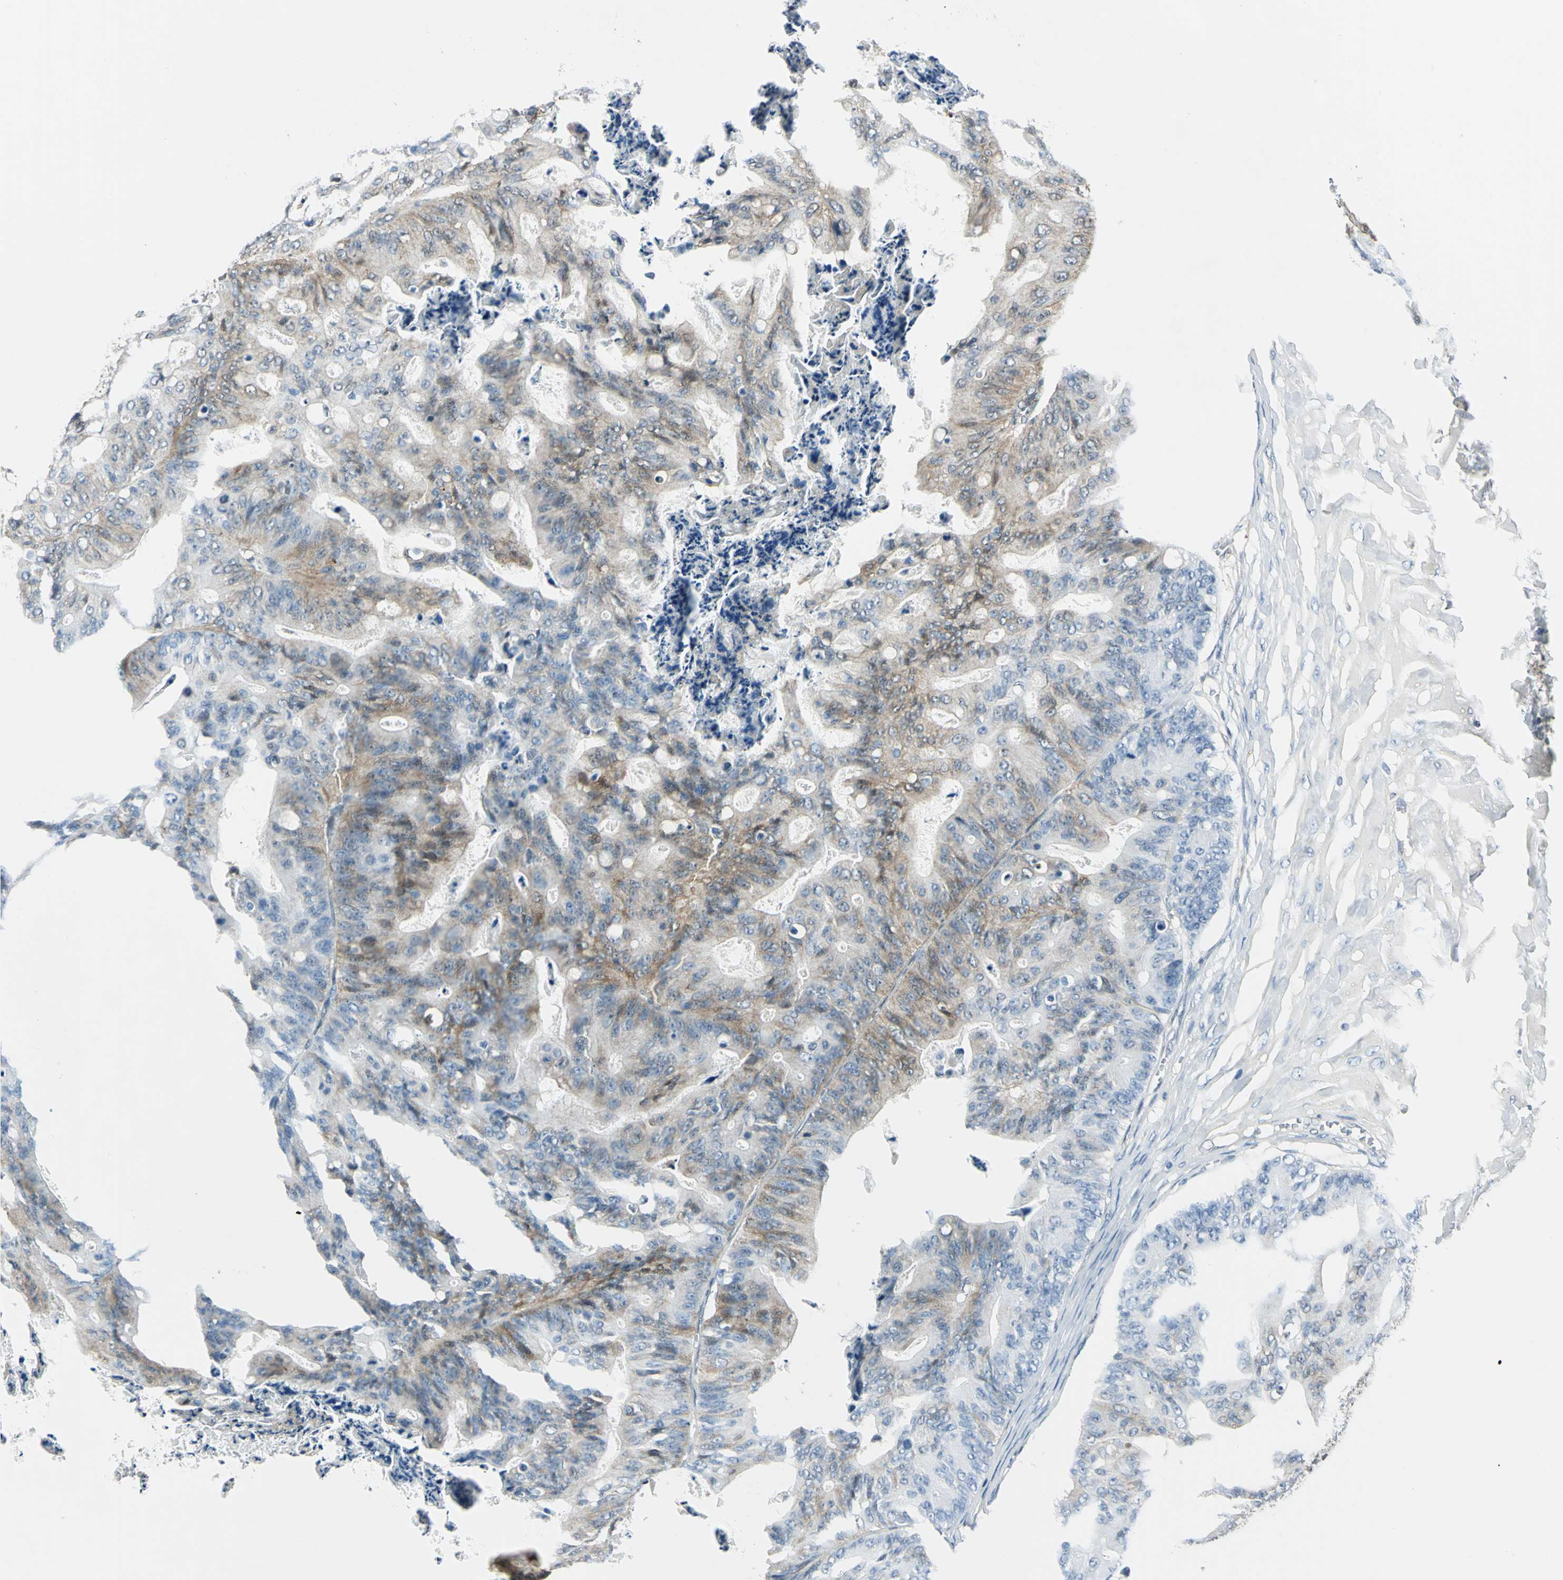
{"staining": {"intensity": "weak", "quantity": "25%-75%", "location": "cytoplasmic/membranous"}, "tissue": "ovarian cancer", "cell_type": "Tumor cells", "image_type": "cancer", "snomed": [{"axis": "morphology", "description": "Cystadenocarcinoma, mucinous, NOS"}, {"axis": "topography", "description": "Ovary"}], "caption": "Immunohistochemical staining of mucinous cystadenocarcinoma (ovarian) reveals low levels of weak cytoplasmic/membranous expression in approximately 25%-75% of tumor cells.", "gene": "HSPB1", "patient": {"sex": "female", "age": 36}}